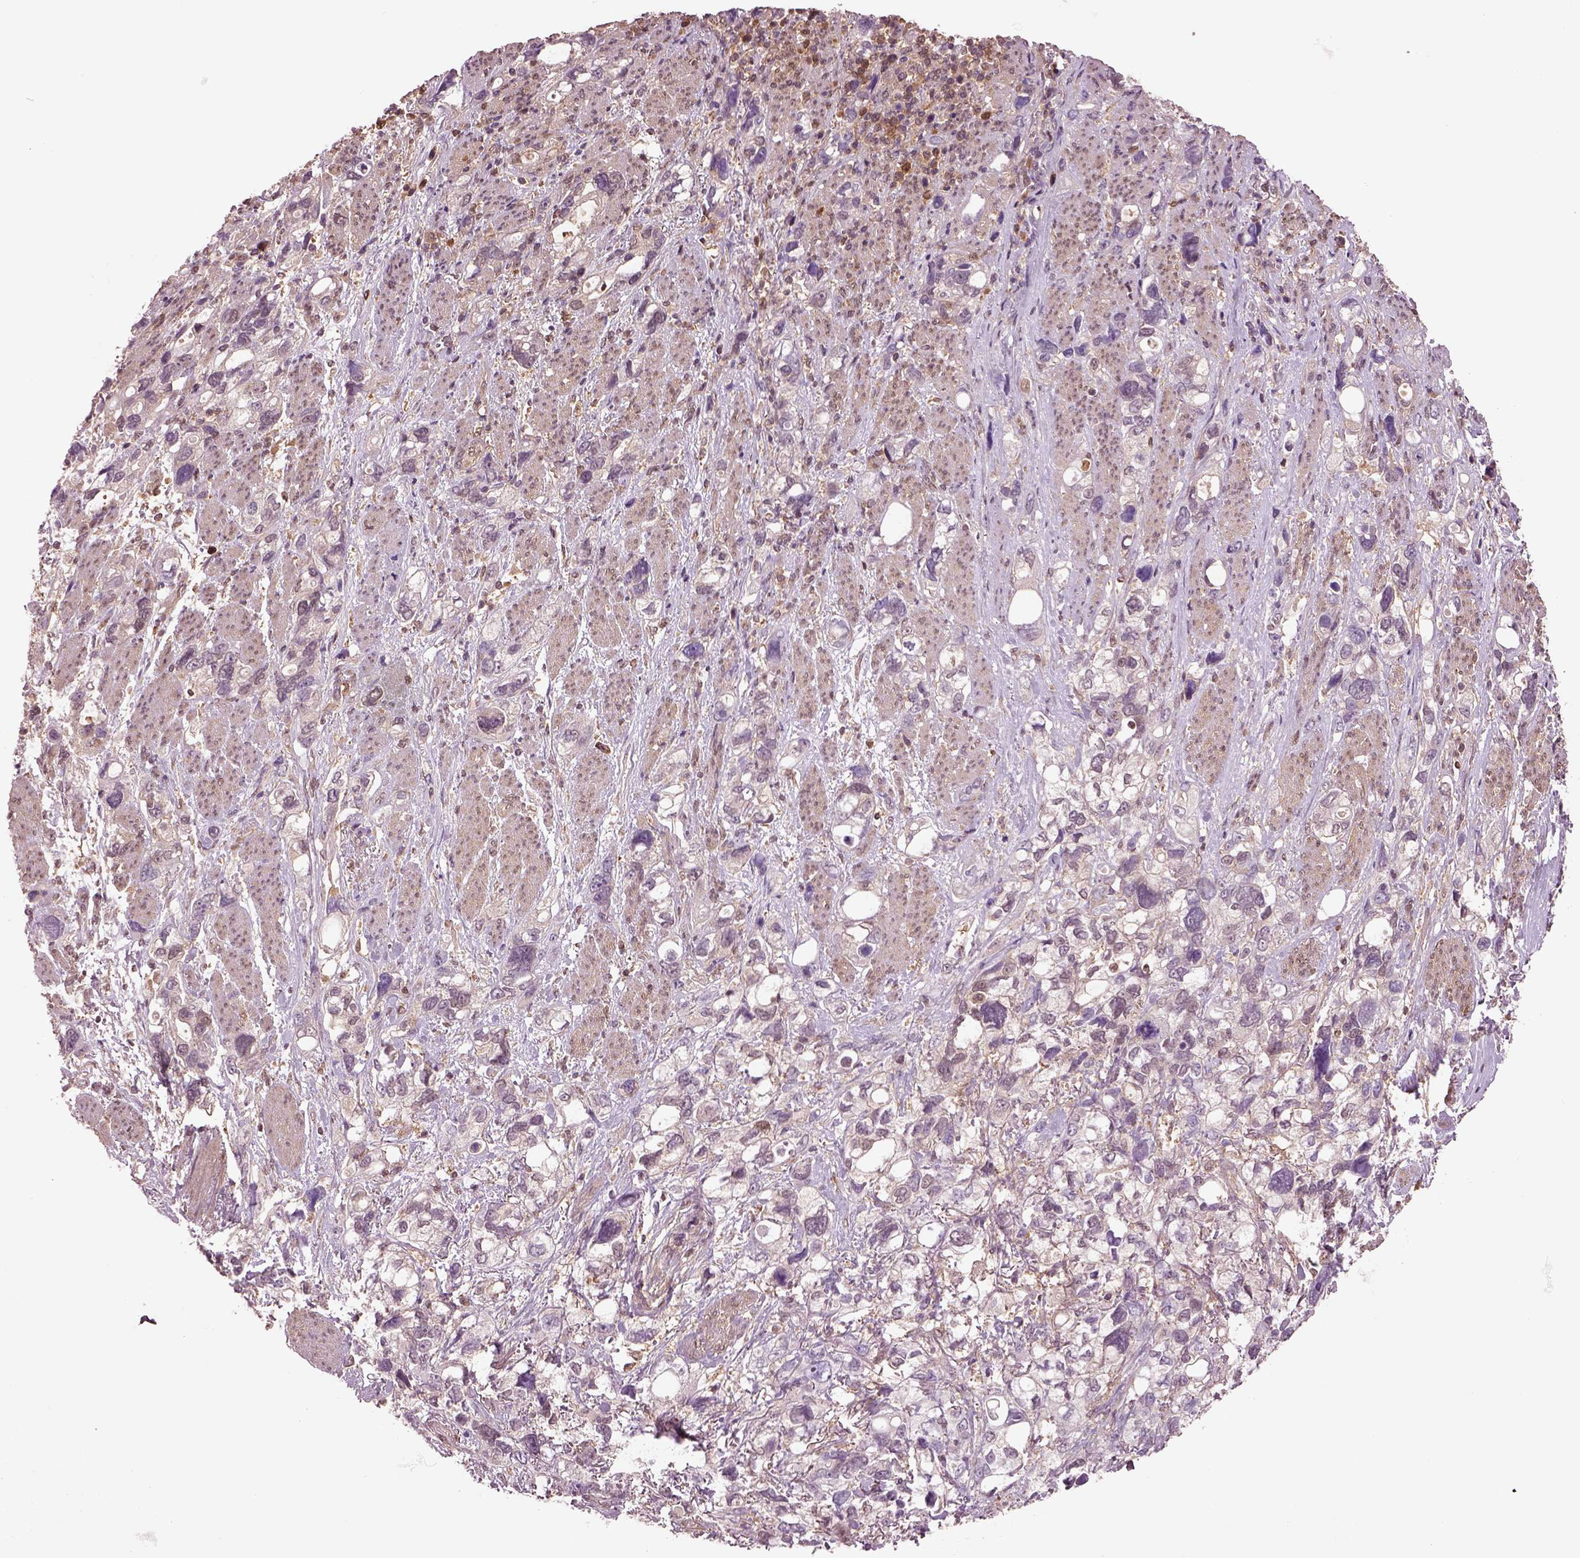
{"staining": {"intensity": "negative", "quantity": "none", "location": "none"}, "tissue": "stomach cancer", "cell_type": "Tumor cells", "image_type": "cancer", "snomed": [{"axis": "morphology", "description": "Adenocarcinoma, NOS"}, {"axis": "topography", "description": "Stomach, upper"}], "caption": "This is an immunohistochemistry histopathology image of human stomach cancer (adenocarcinoma). There is no expression in tumor cells.", "gene": "MDP1", "patient": {"sex": "female", "age": 81}}